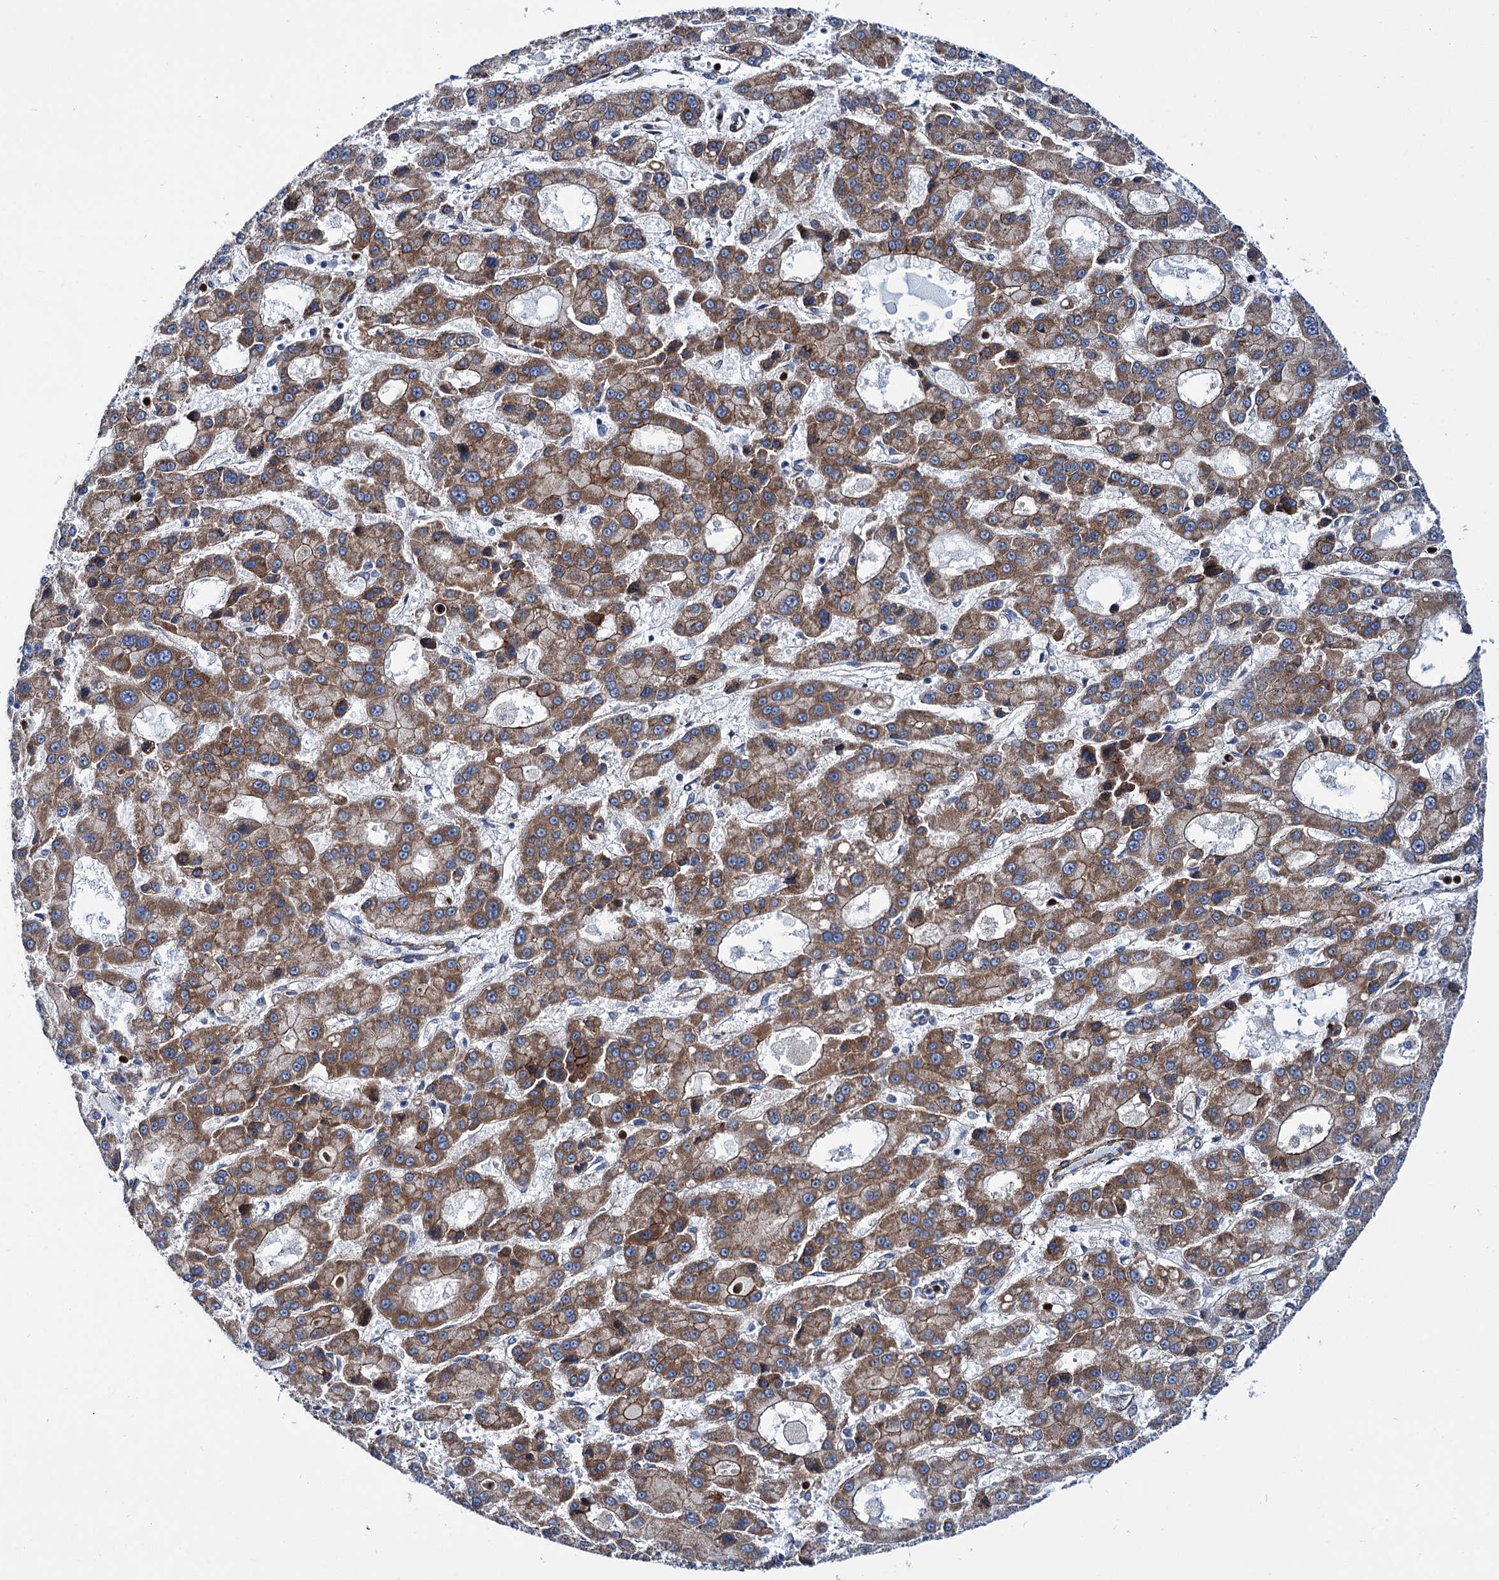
{"staining": {"intensity": "moderate", "quantity": ">75%", "location": "cytoplasmic/membranous"}, "tissue": "liver cancer", "cell_type": "Tumor cells", "image_type": "cancer", "snomed": [{"axis": "morphology", "description": "Carcinoma, Hepatocellular, NOS"}, {"axis": "topography", "description": "Liver"}], "caption": "Immunohistochemical staining of human liver hepatocellular carcinoma shows moderate cytoplasmic/membranous protein staining in about >75% of tumor cells. Using DAB (brown) and hematoxylin (blue) stains, captured at high magnification using brightfield microscopy.", "gene": "THAP9", "patient": {"sex": "male", "age": 70}}